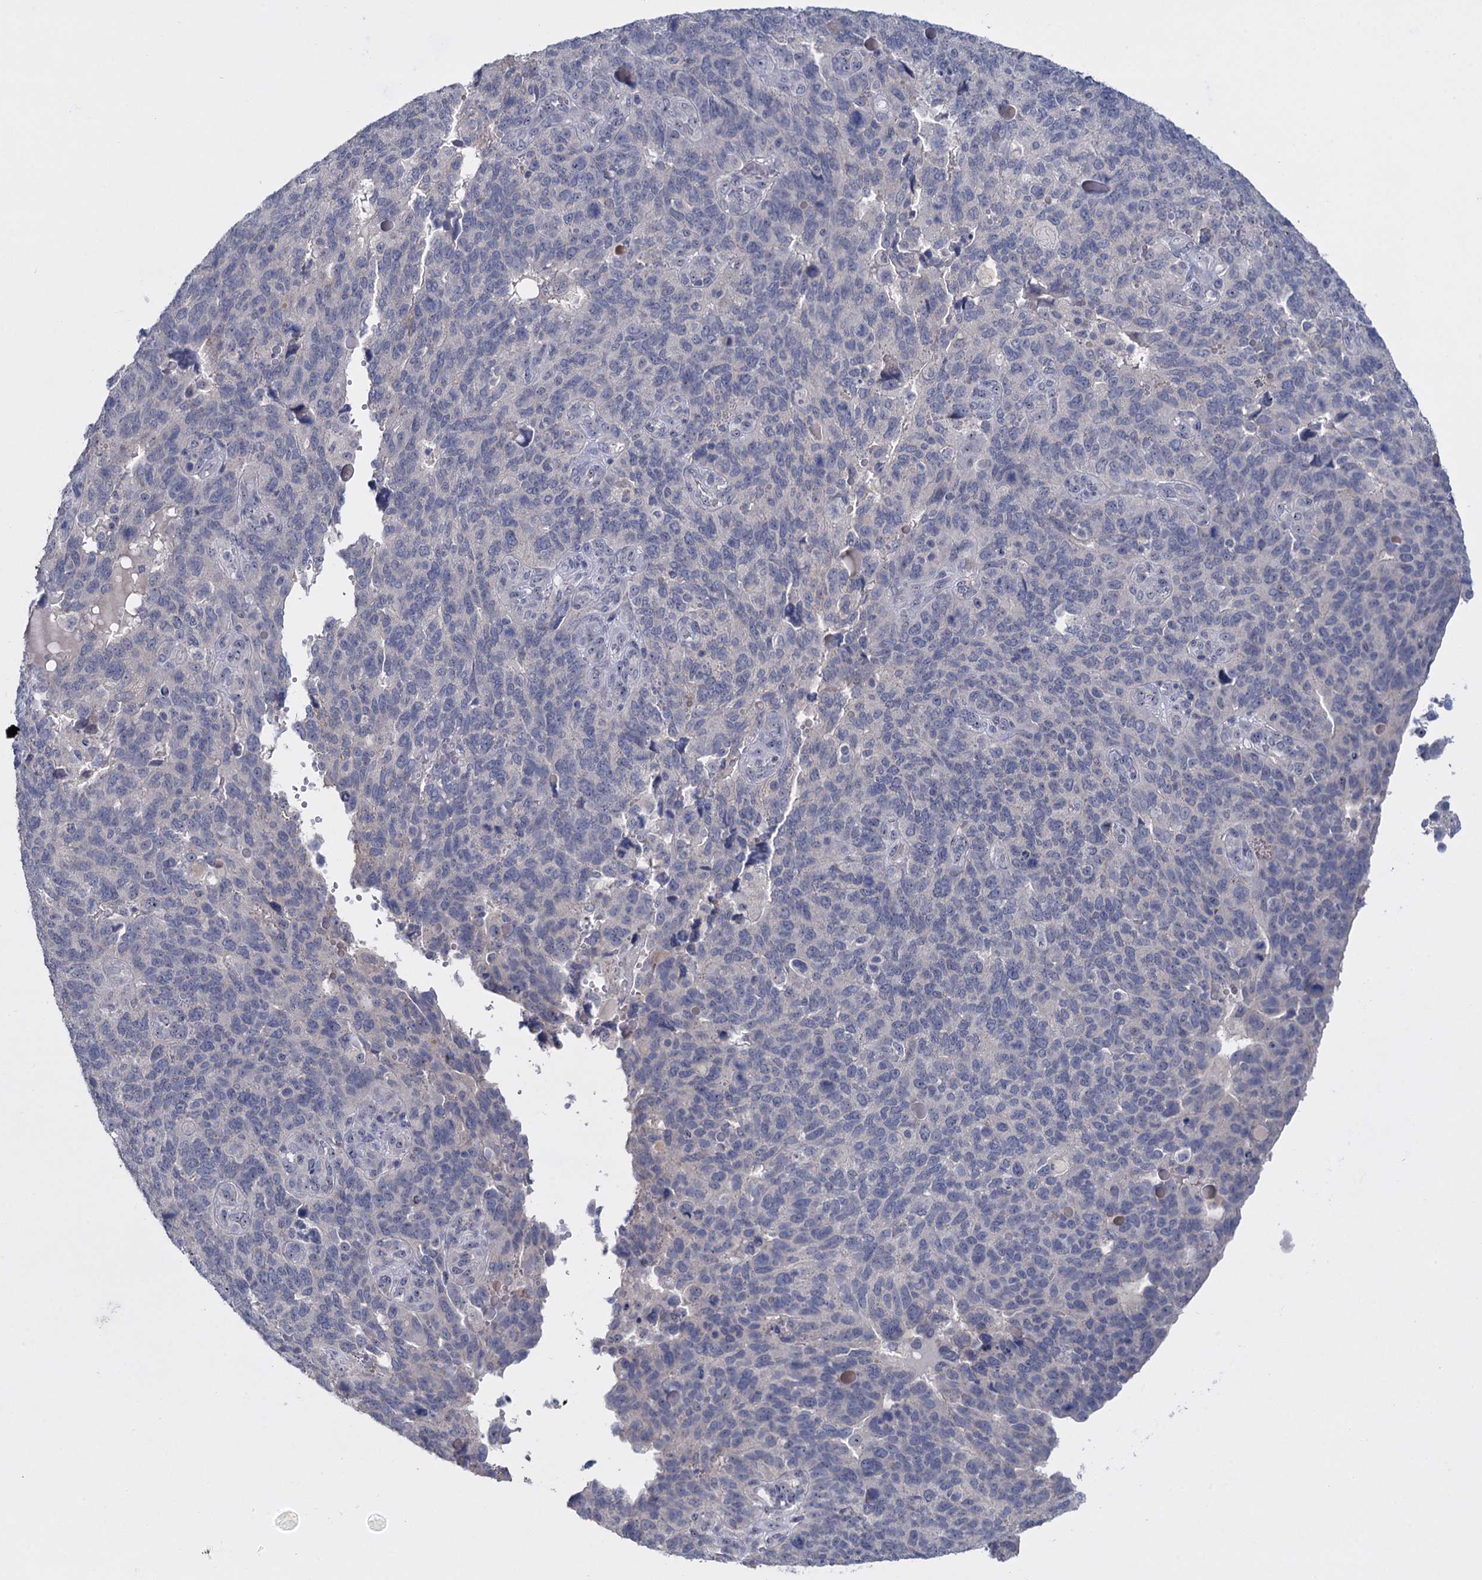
{"staining": {"intensity": "negative", "quantity": "none", "location": "none"}, "tissue": "endometrial cancer", "cell_type": "Tumor cells", "image_type": "cancer", "snomed": [{"axis": "morphology", "description": "Adenocarcinoma, NOS"}, {"axis": "topography", "description": "Endometrium"}], "caption": "Tumor cells are negative for brown protein staining in adenocarcinoma (endometrial).", "gene": "SFN", "patient": {"sex": "female", "age": 66}}